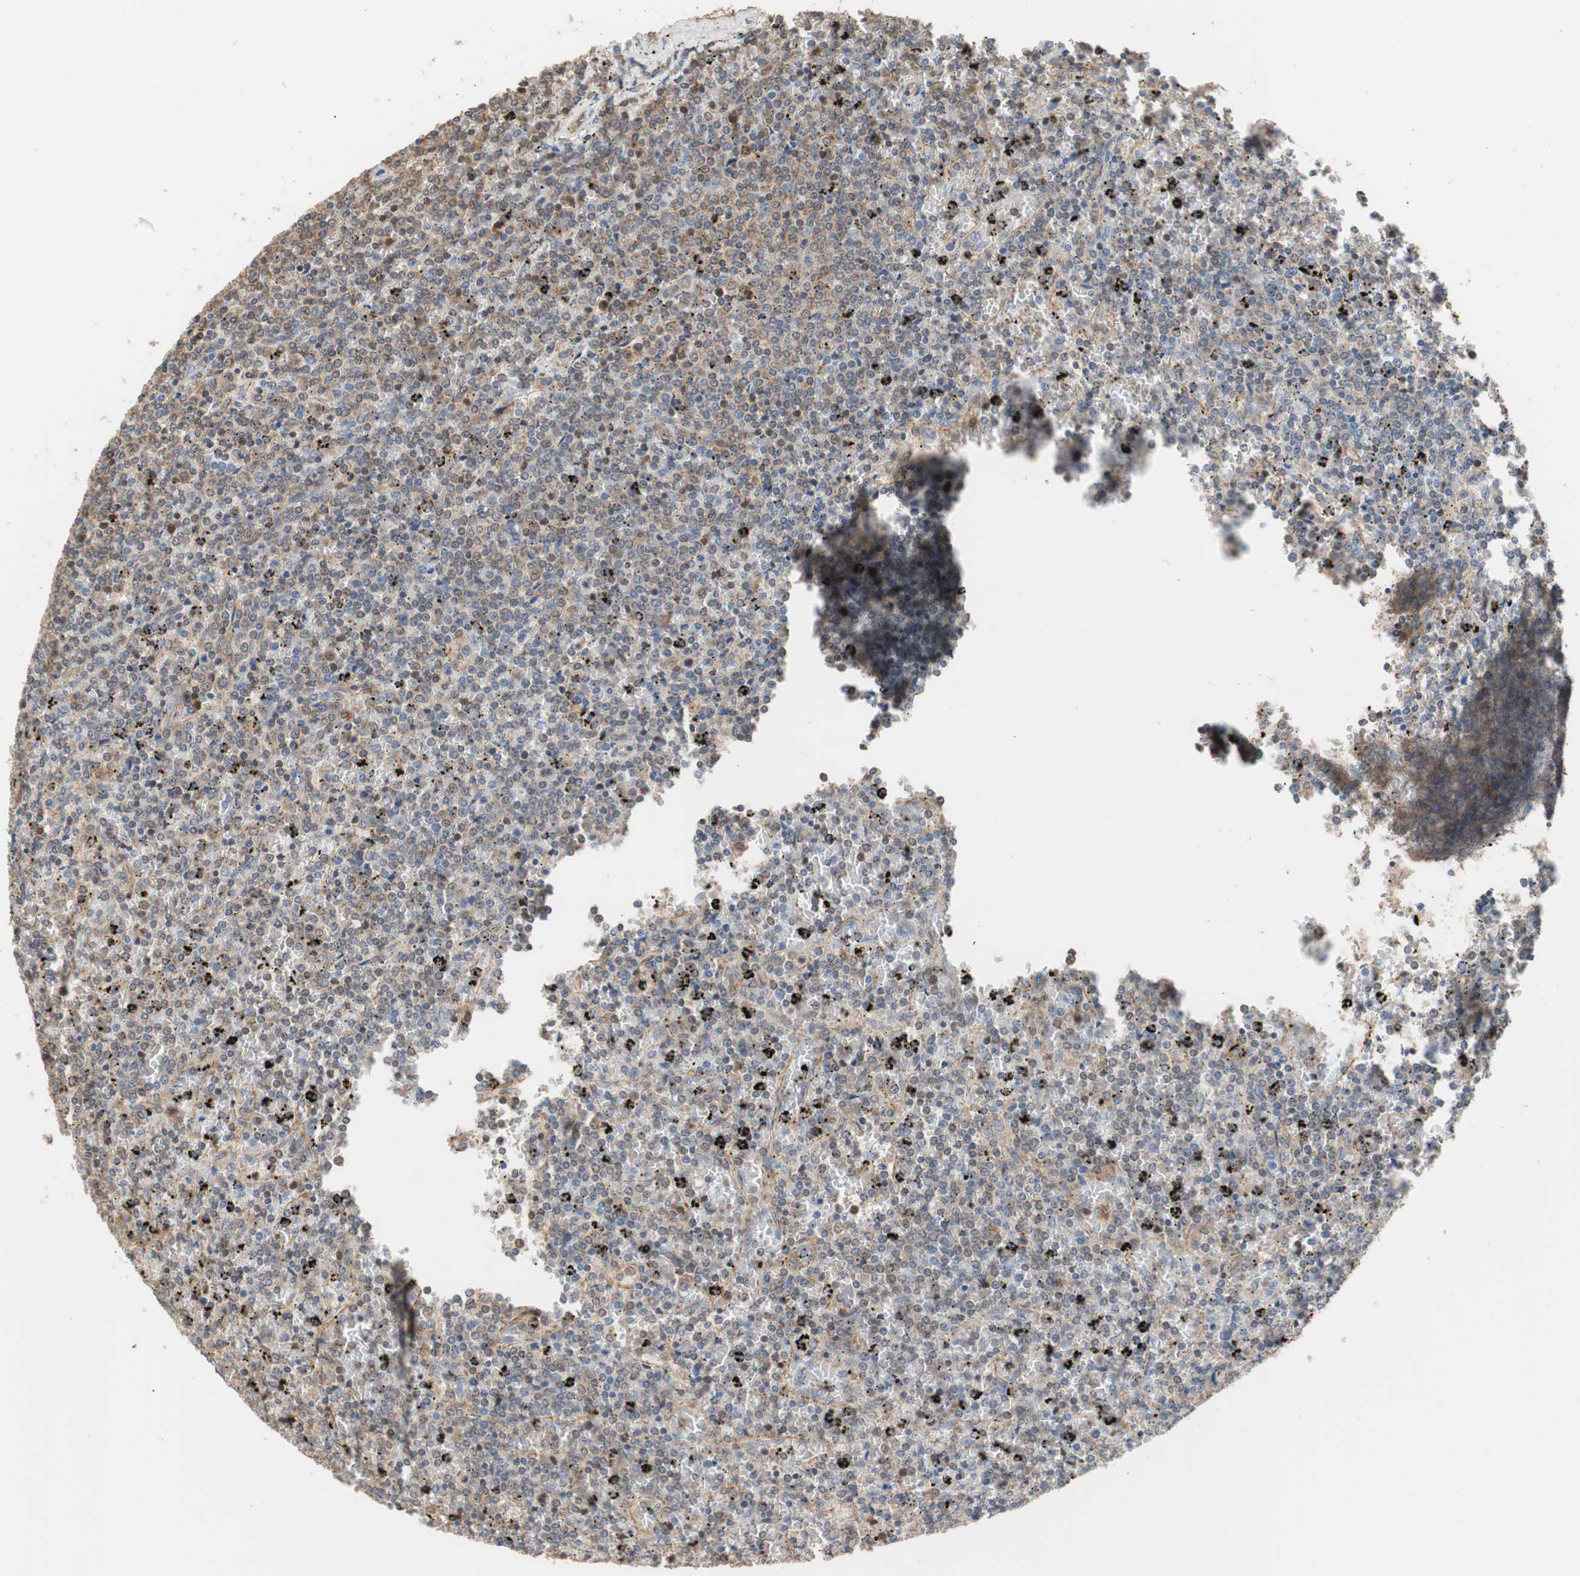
{"staining": {"intensity": "weak", "quantity": "25%-75%", "location": "cytoplasmic/membranous"}, "tissue": "lymphoma", "cell_type": "Tumor cells", "image_type": "cancer", "snomed": [{"axis": "morphology", "description": "Malignant lymphoma, non-Hodgkin's type, Low grade"}, {"axis": "topography", "description": "Spleen"}], "caption": "Protein staining by IHC demonstrates weak cytoplasmic/membranous staining in about 25%-75% of tumor cells in low-grade malignant lymphoma, non-Hodgkin's type.", "gene": "MAP4K2", "patient": {"sex": "female", "age": 77}}